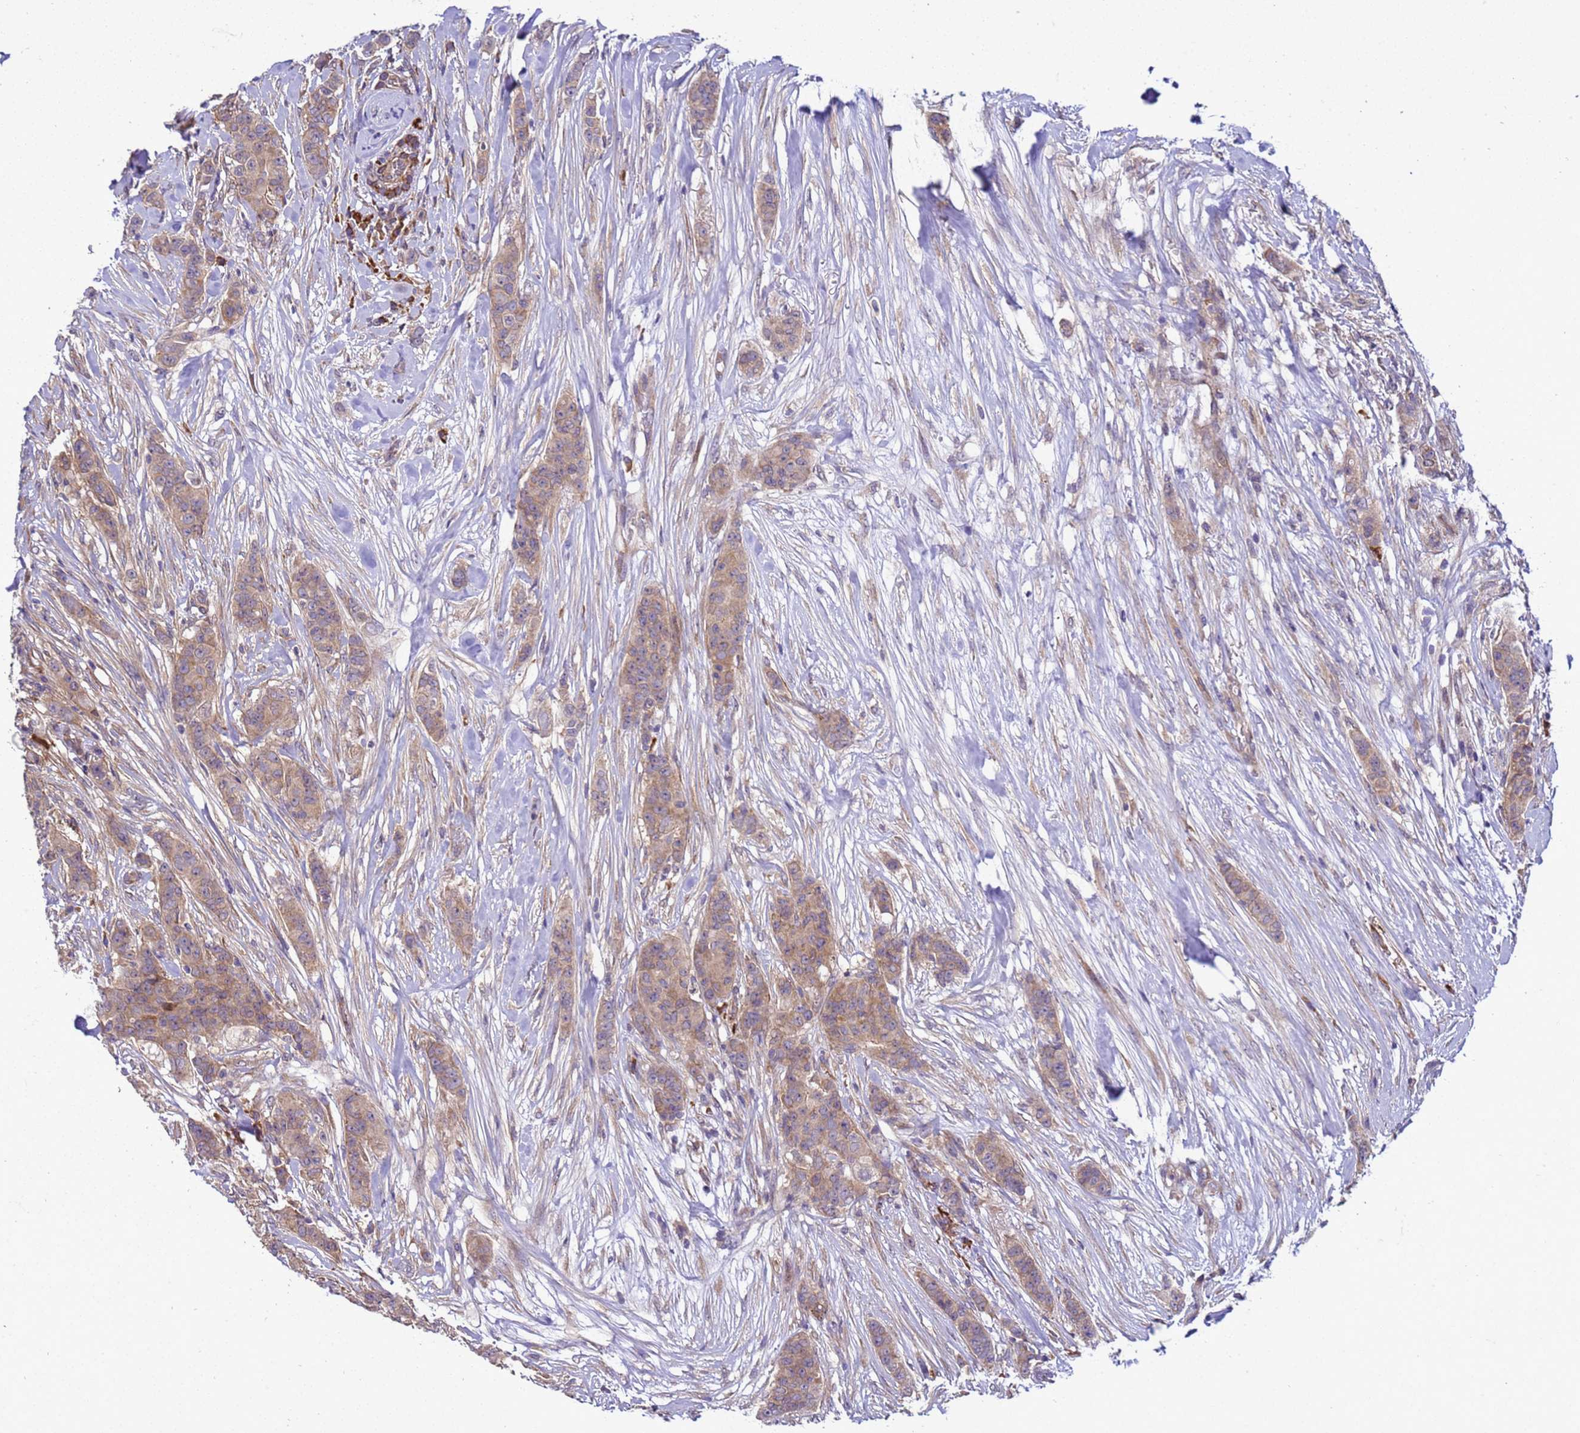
{"staining": {"intensity": "moderate", "quantity": "25%-75%", "location": "cytoplasmic/membranous"}, "tissue": "breast cancer", "cell_type": "Tumor cells", "image_type": "cancer", "snomed": [{"axis": "morphology", "description": "Duct carcinoma"}, {"axis": "topography", "description": "Breast"}], "caption": "Human breast infiltrating ductal carcinoma stained with a brown dye displays moderate cytoplasmic/membranous positive staining in about 25%-75% of tumor cells.", "gene": "GEN1", "patient": {"sex": "female", "age": 40}}